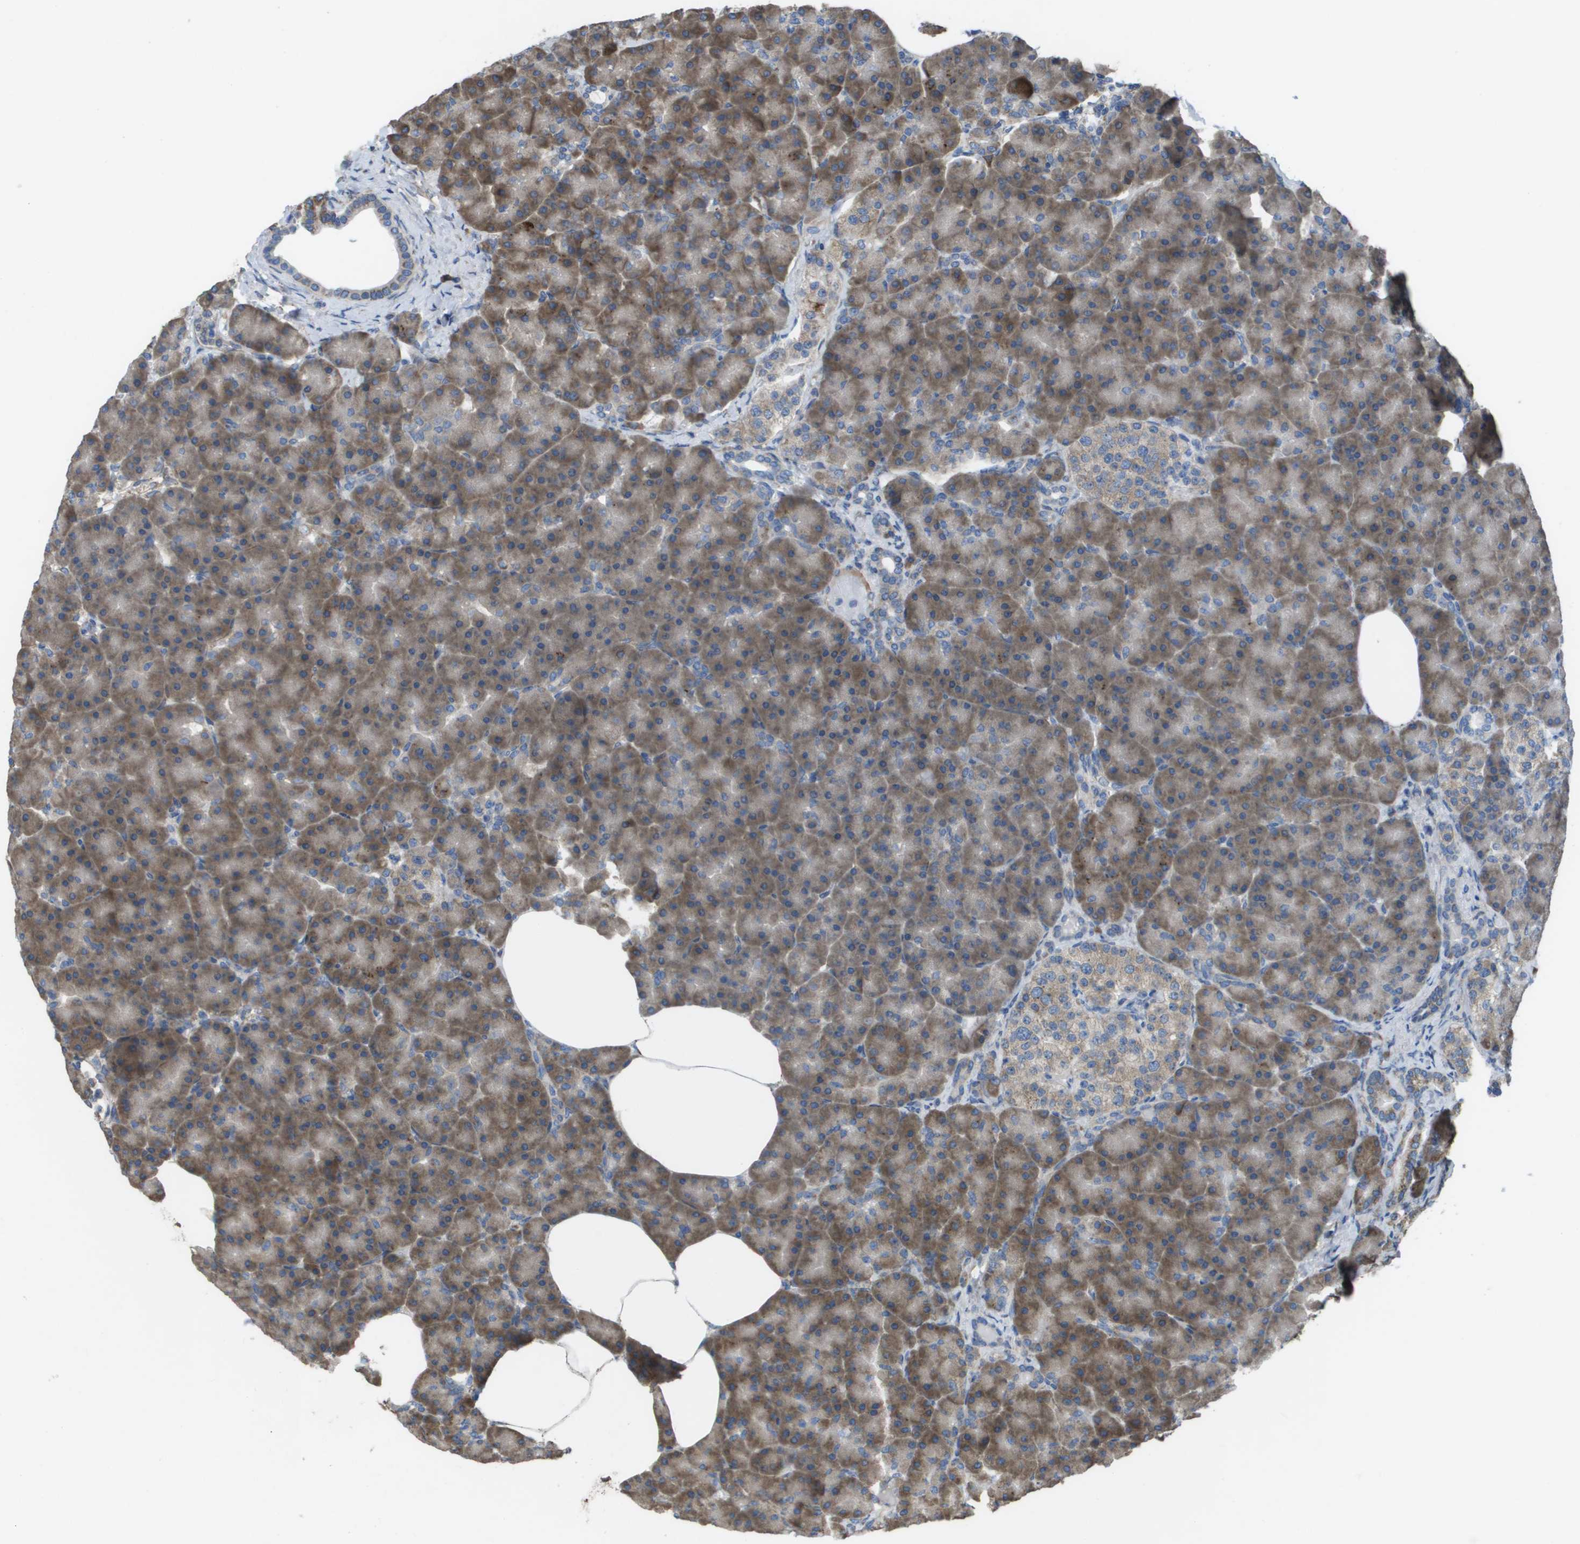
{"staining": {"intensity": "moderate", "quantity": ">75%", "location": "cytoplasmic/membranous"}, "tissue": "pancreas", "cell_type": "Exocrine glandular cells", "image_type": "normal", "snomed": [{"axis": "morphology", "description": "Normal tissue, NOS"}, {"axis": "topography", "description": "Pancreas"}], "caption": "Immunohistochemistry photomicrograph of unremarkable pancreas: pancreas stained using immunohistochemistry reveals medium levels of moderate protein expression localized specifically in the cytoplasmic/membranous of exocrine glandular cells, appearing as a cytoplasmic/membranous brown color.", "gene": "CLCN2", "patient": {"sex": "female", "age": 70}}